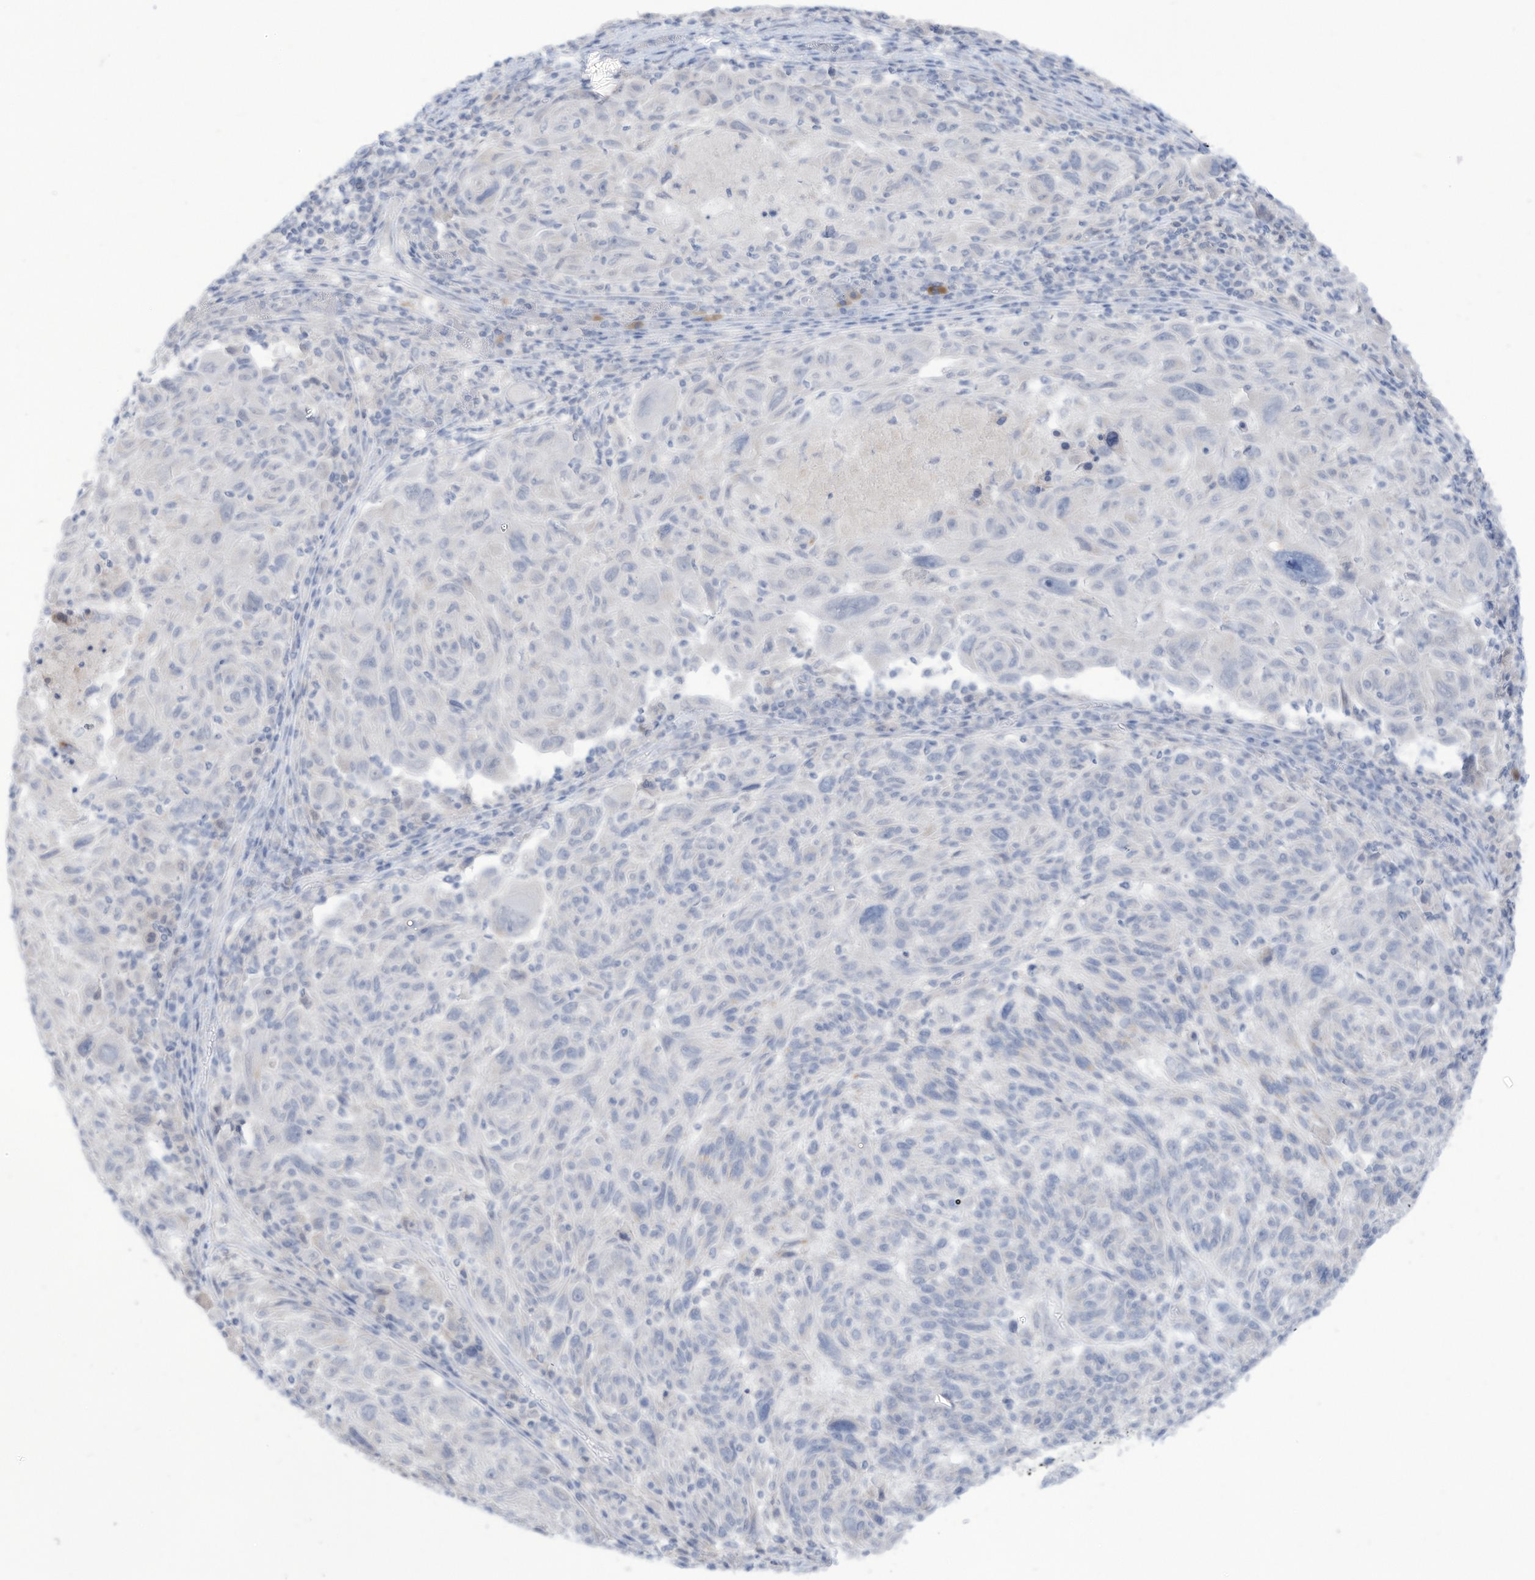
{"staining": {"intensity": "negative", "quantity": "none", "location": "none"}, "tissue": "melanoma", "cell_type": "Tumor cells", "image_type": "cancer", "snomed": [{"axis": "morphology", "description": "Malignant melanoma, NOS"}, {"axis": "topography", "description": "Skin"}], "caption": "An IHC photomicrograph of malignant melanoma is shown. There is no staining in tumor cells of malignant melanoma.", "gene": "OGT", "patient": {"sex": "male", "age": 53}}